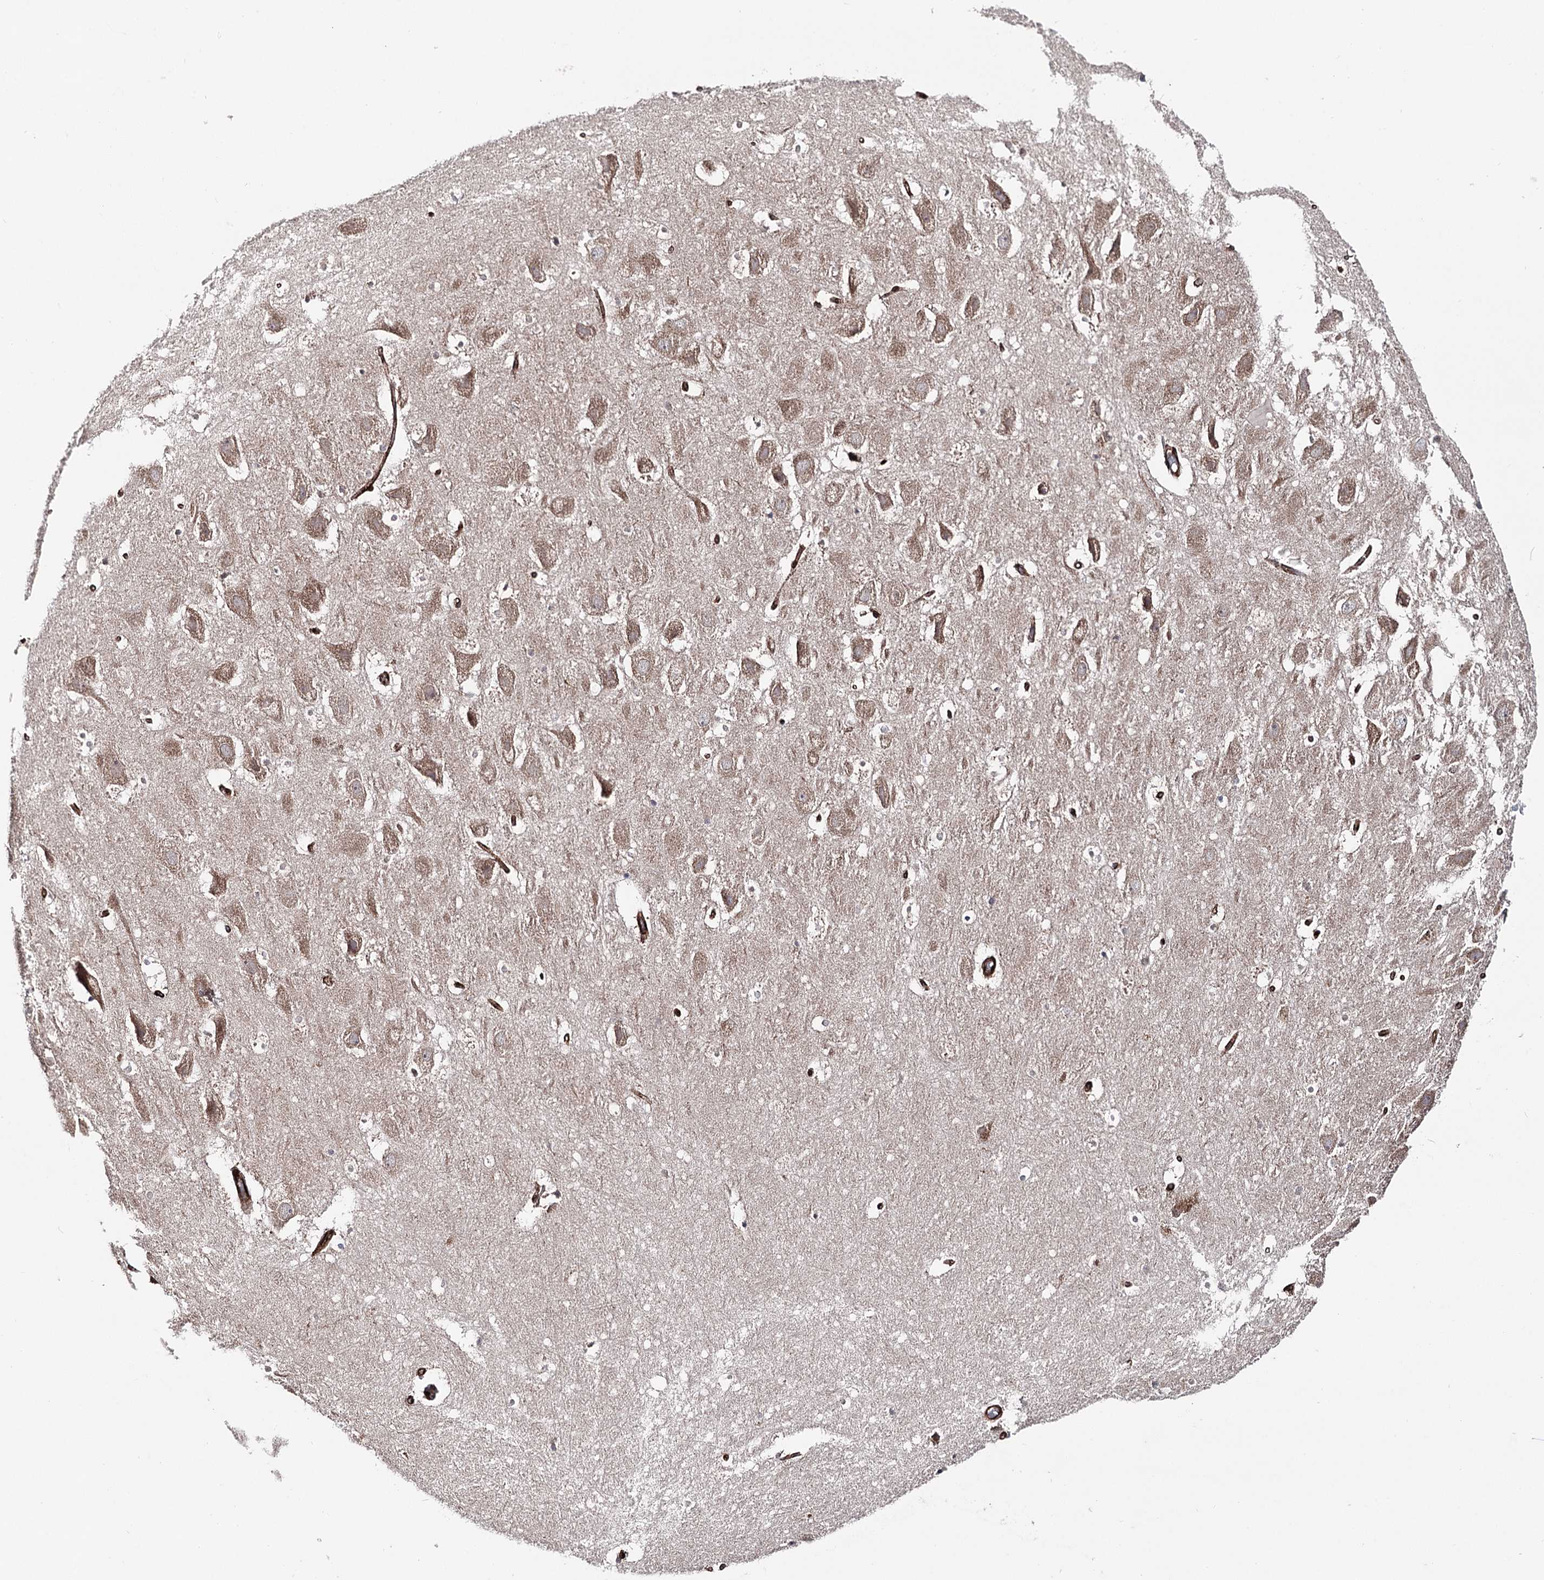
{"staining": {"intensity": "weak", "quantity": "<25%", "location": "cytoplasmic/membranous"}, "tissue": "hippocampus", "cell_type": "Glial cells", "image_type": "normal", "snomed": [{"axis": "morphology", "description": "Normal tissue, NOS"}, {"axis": "topography", "description": "Hippocampus"}], "caption": "DAB (3,3'-diaminobenzidine) immunohistochemical staining of benign hippocampus shows no significant expression in glial cells. (DAB (3,3'-diaminobenzidine) IHC with hematoxylin counter stain).", "gene": "MIB1", "patient": {"sex": "female", "age": 52}}